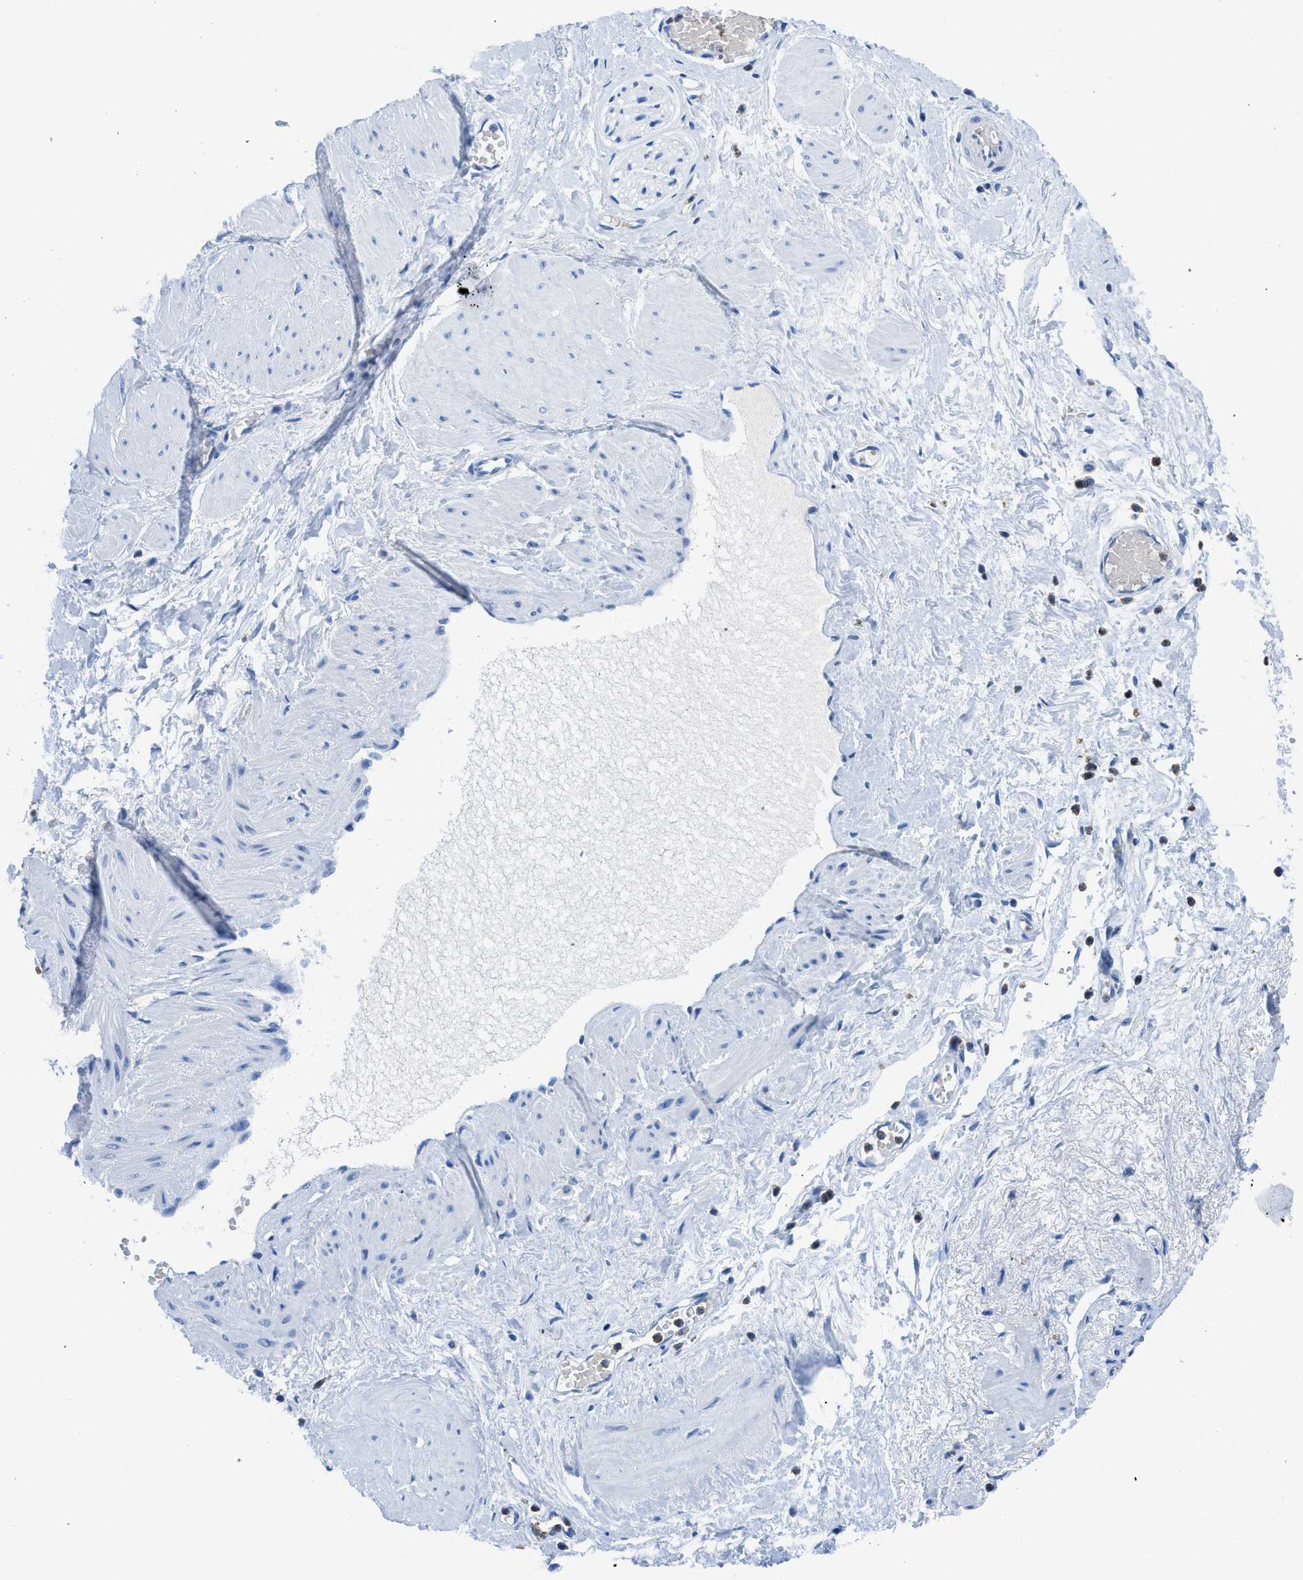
{"staining": {"intensity": "negative", "quantity": "none", "location": "none"}, "tissue": "adipose tissue", "cell_type": "Adipocytes", "image_type": "normal", "snomed": [{"axis": "morphology", "description": "Normal tissue, NOS"}, {"axis": "topography", "description": "Soft tissue"}, {"axis": "topography", "description": "Vascular tissue"}], "caption": "The photomicrograph demonstrates no staining of adipocytes in normal adipose tissue.", "gene": "NEB", "patient": {"sex": "female", "age": 35}}